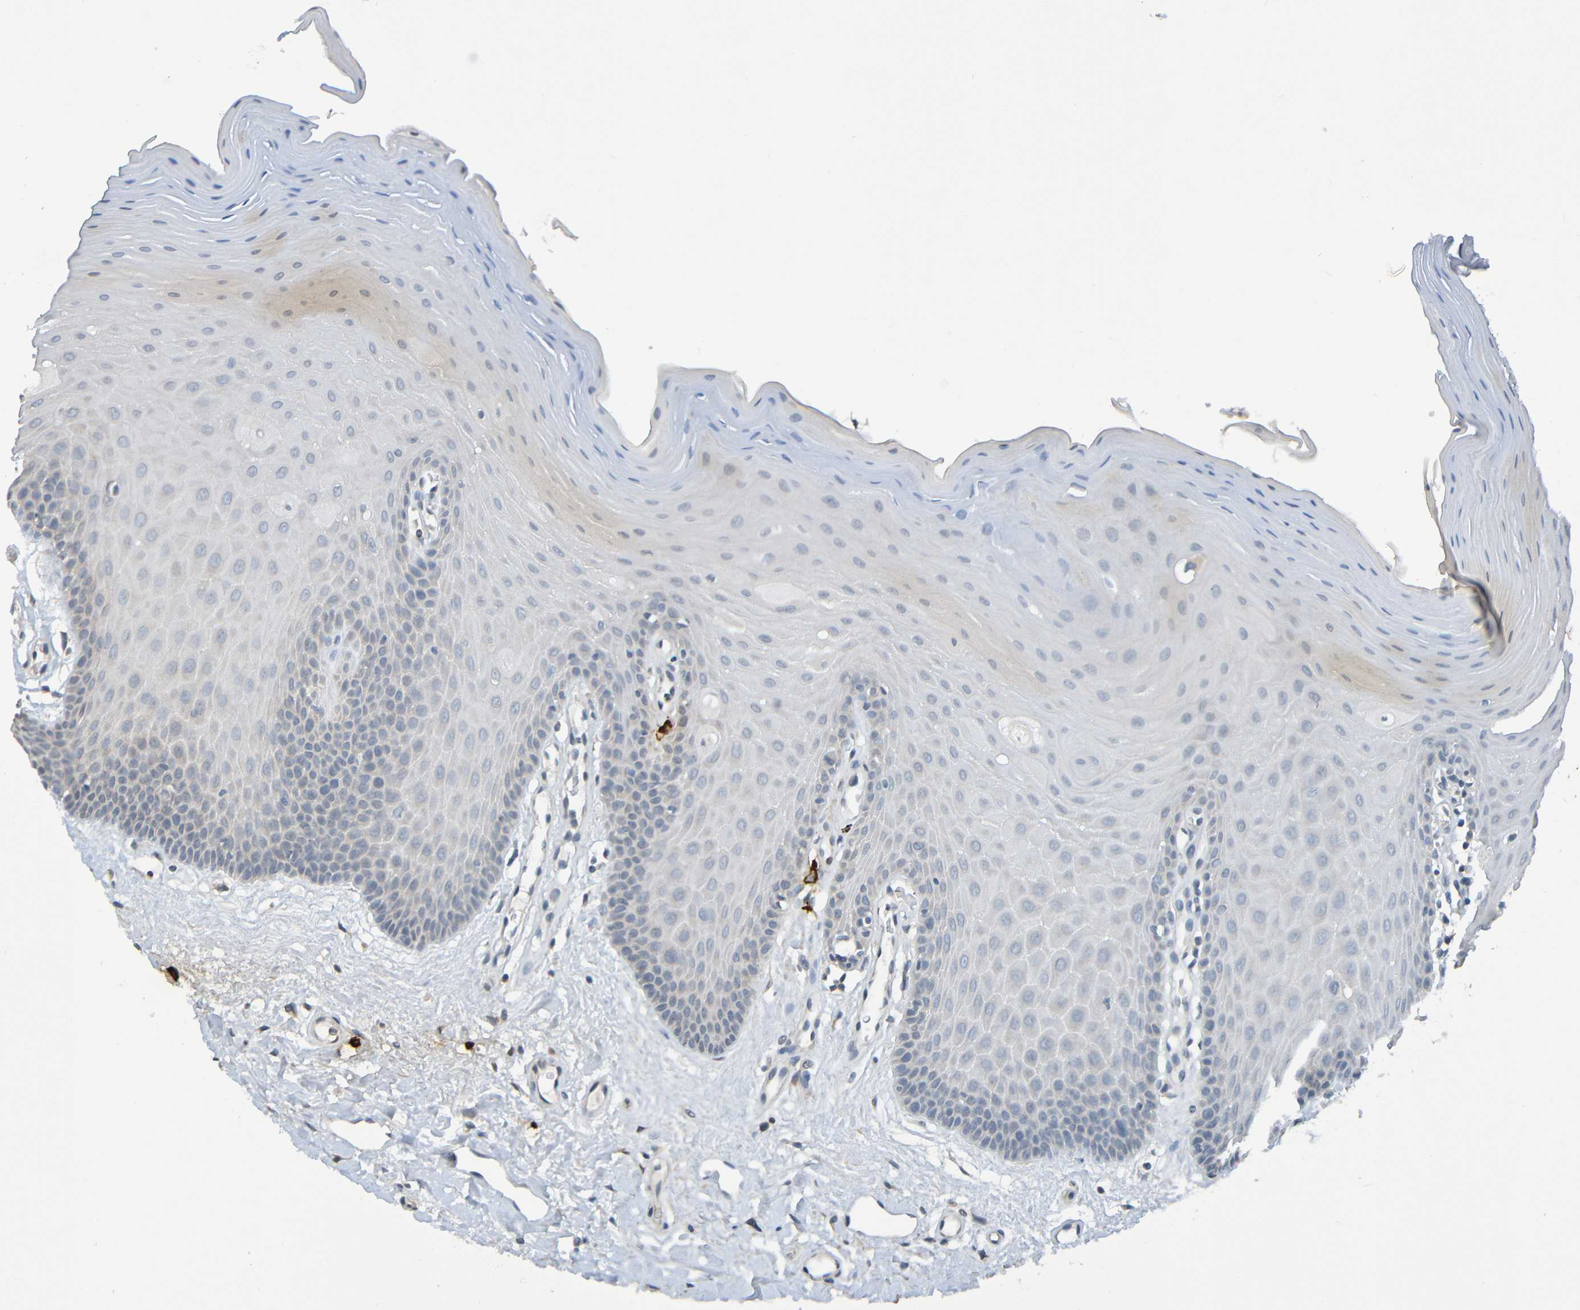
{"staining": {"intensity": "negative", "quantity": "none", "location": "none"}, "tissue": "oral mucosa", "cell_type": "Squamous epithelial cells", "image_type": "normal", "snomed": [{"axis": "morphology", "description": "Normal tissue, NOS"}, {"axis": "morphology", "description": "Squamous cell carcinoma, NOS"}, {"axis": "topography", "description": "Skeletal muscle"}, {"axis": "topography", "description": "Adipose tissue"}, {"axis": "topography", "description": "Vascular tissue"}, {"axis": "topography", "description": "Oral tissue"}, {"axis": "topography", "description": "Peripheral nerve tissue"}, {"axis": "topography", "description": "Head-Neck"}], "caption": "This is an immunohistochemistry histopathology image of normal oral mucosa. There is no positivity in squamous epithelial cells.", "gene": "C3AR1", "patient": {"sex": "male", "age": 71}}